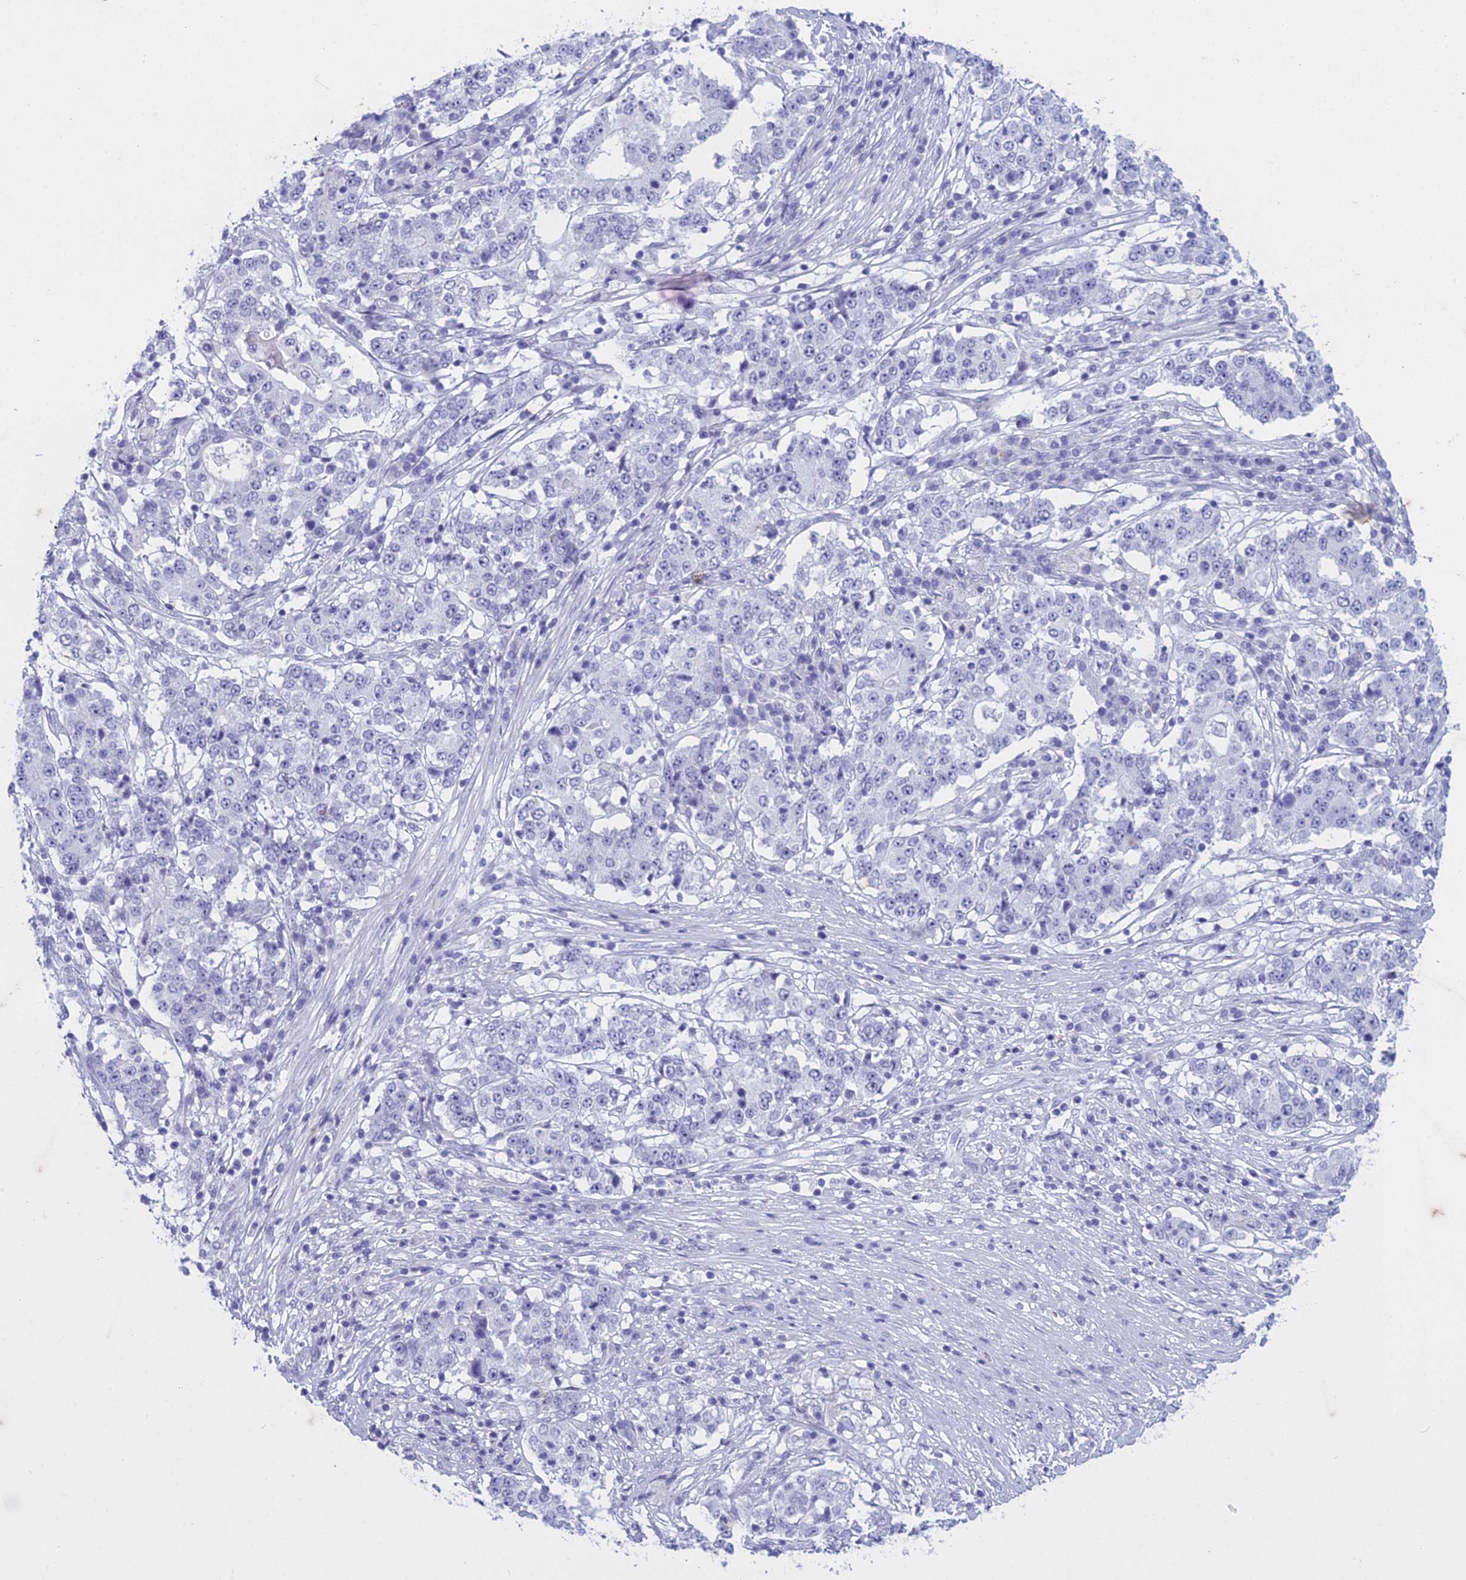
{"staining": {"intensity": "negative", "quantity": "none", "location": "none"}, "tissue": "stomach cancer", "cell_type": "Tumor cells", "image_type": "cancer", "snomed": [{"axis": "morphology", "description": "Adenocarcinoma, NOS"}, {"axis": "topography", "description": "Stomach"}], "caption": "Stomach adenocarcinoma was stained to show a protein in brown. There is no significant positivity in tumor cells.", "gene": "HMGB4", "patient": {"sex": "male", "age": 59}}